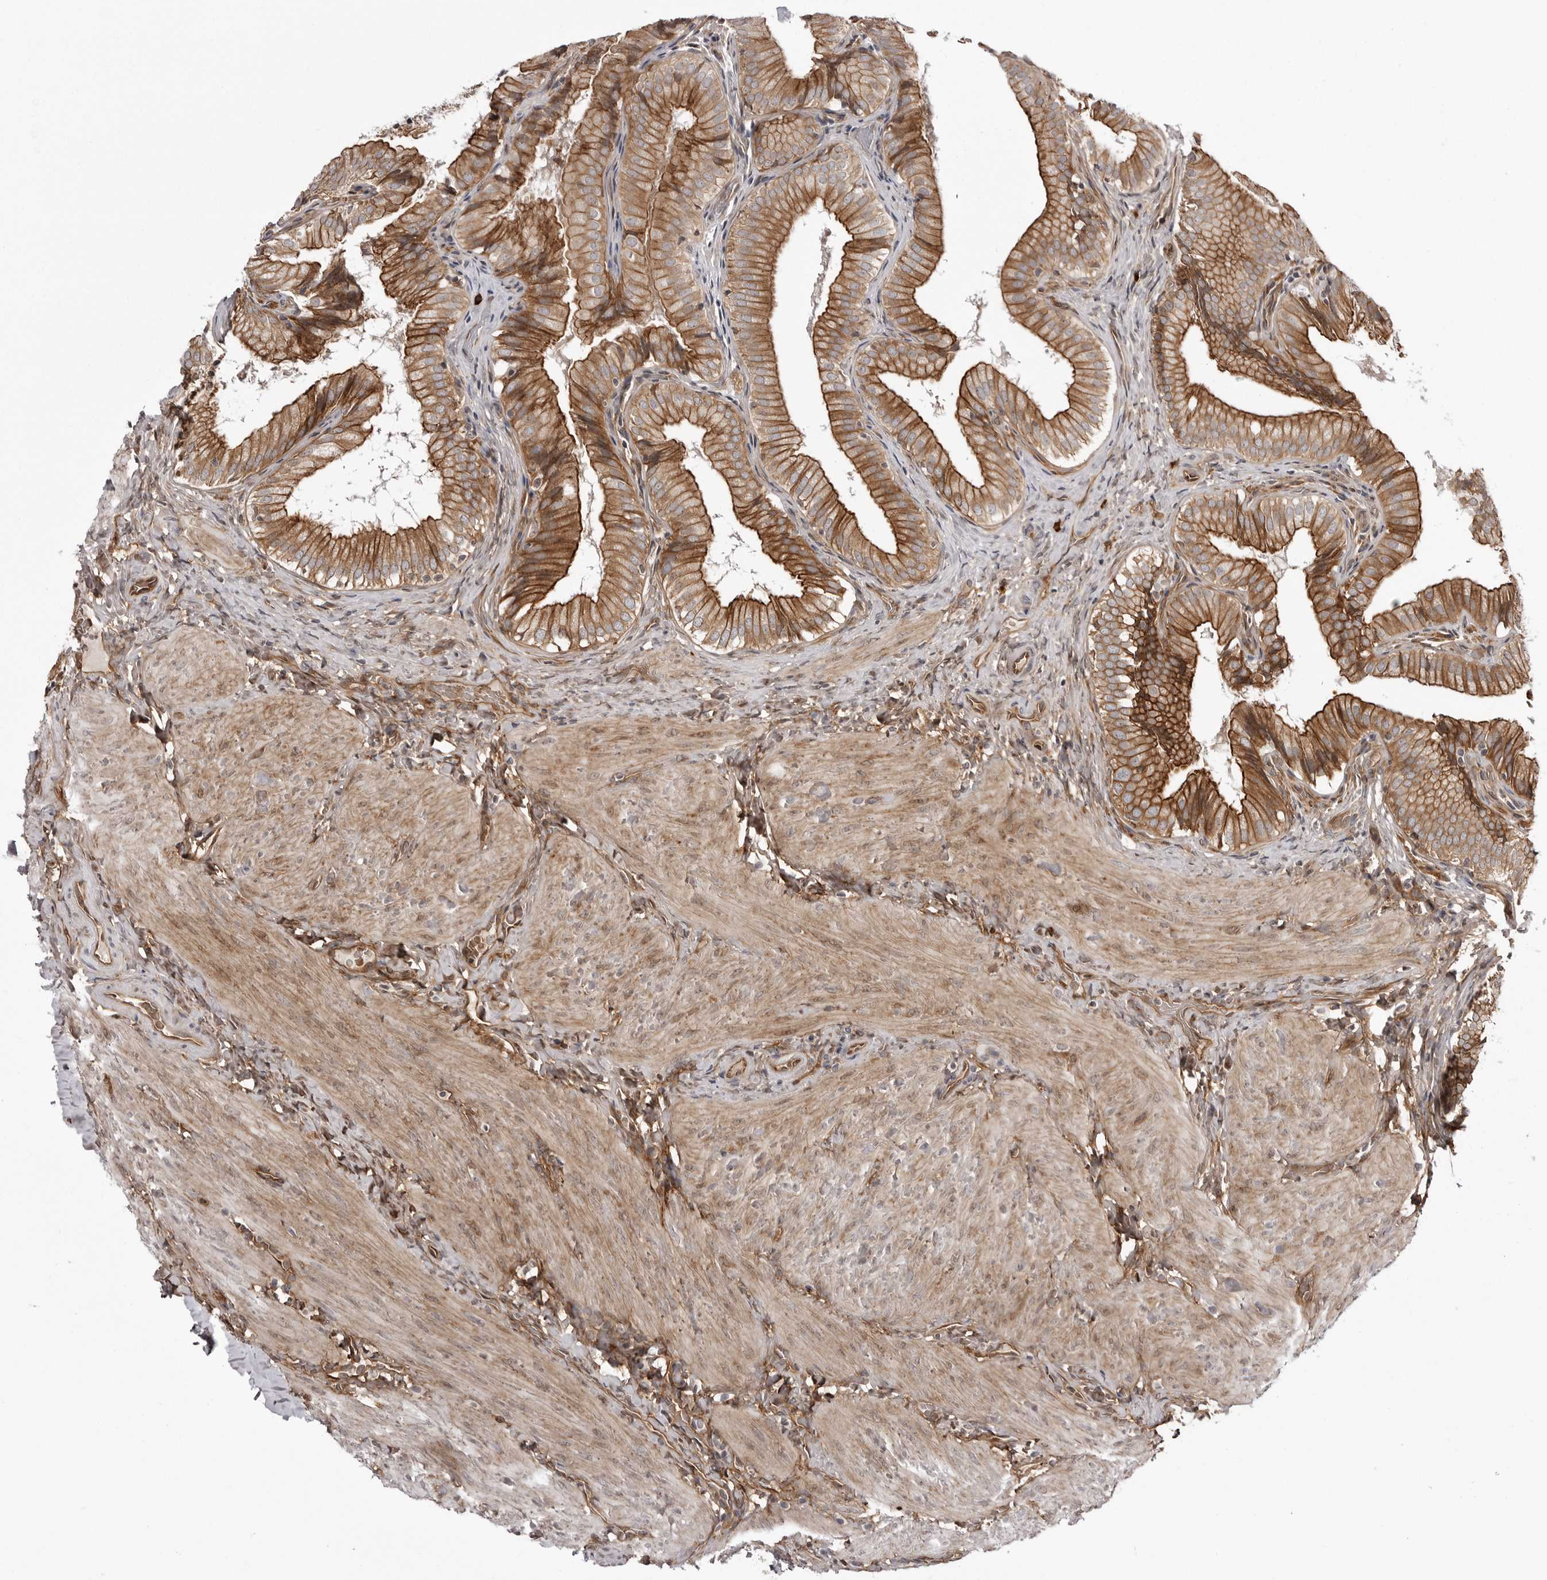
{"staining": {"intensity": "strong", "quantity": ">75%", "location": "cytoplasmic/membranous"}, "tissue": "gallbladder", "cell_type": "Glandular cells", "image_type": "normal", "snomed": [{"axis": "morphology", "description": "Normal tissue, NOS"}, {"axis": "topography", "description": "Gallbladder"}], "caption": "Immunohistochemical staining of normal gallbladder reveals high levels of strong cytoplasmic/membranous staining in about >75% of glandular cells.", "gene": "ARL5A", "patient": {"sex": "female", "age": 30}}